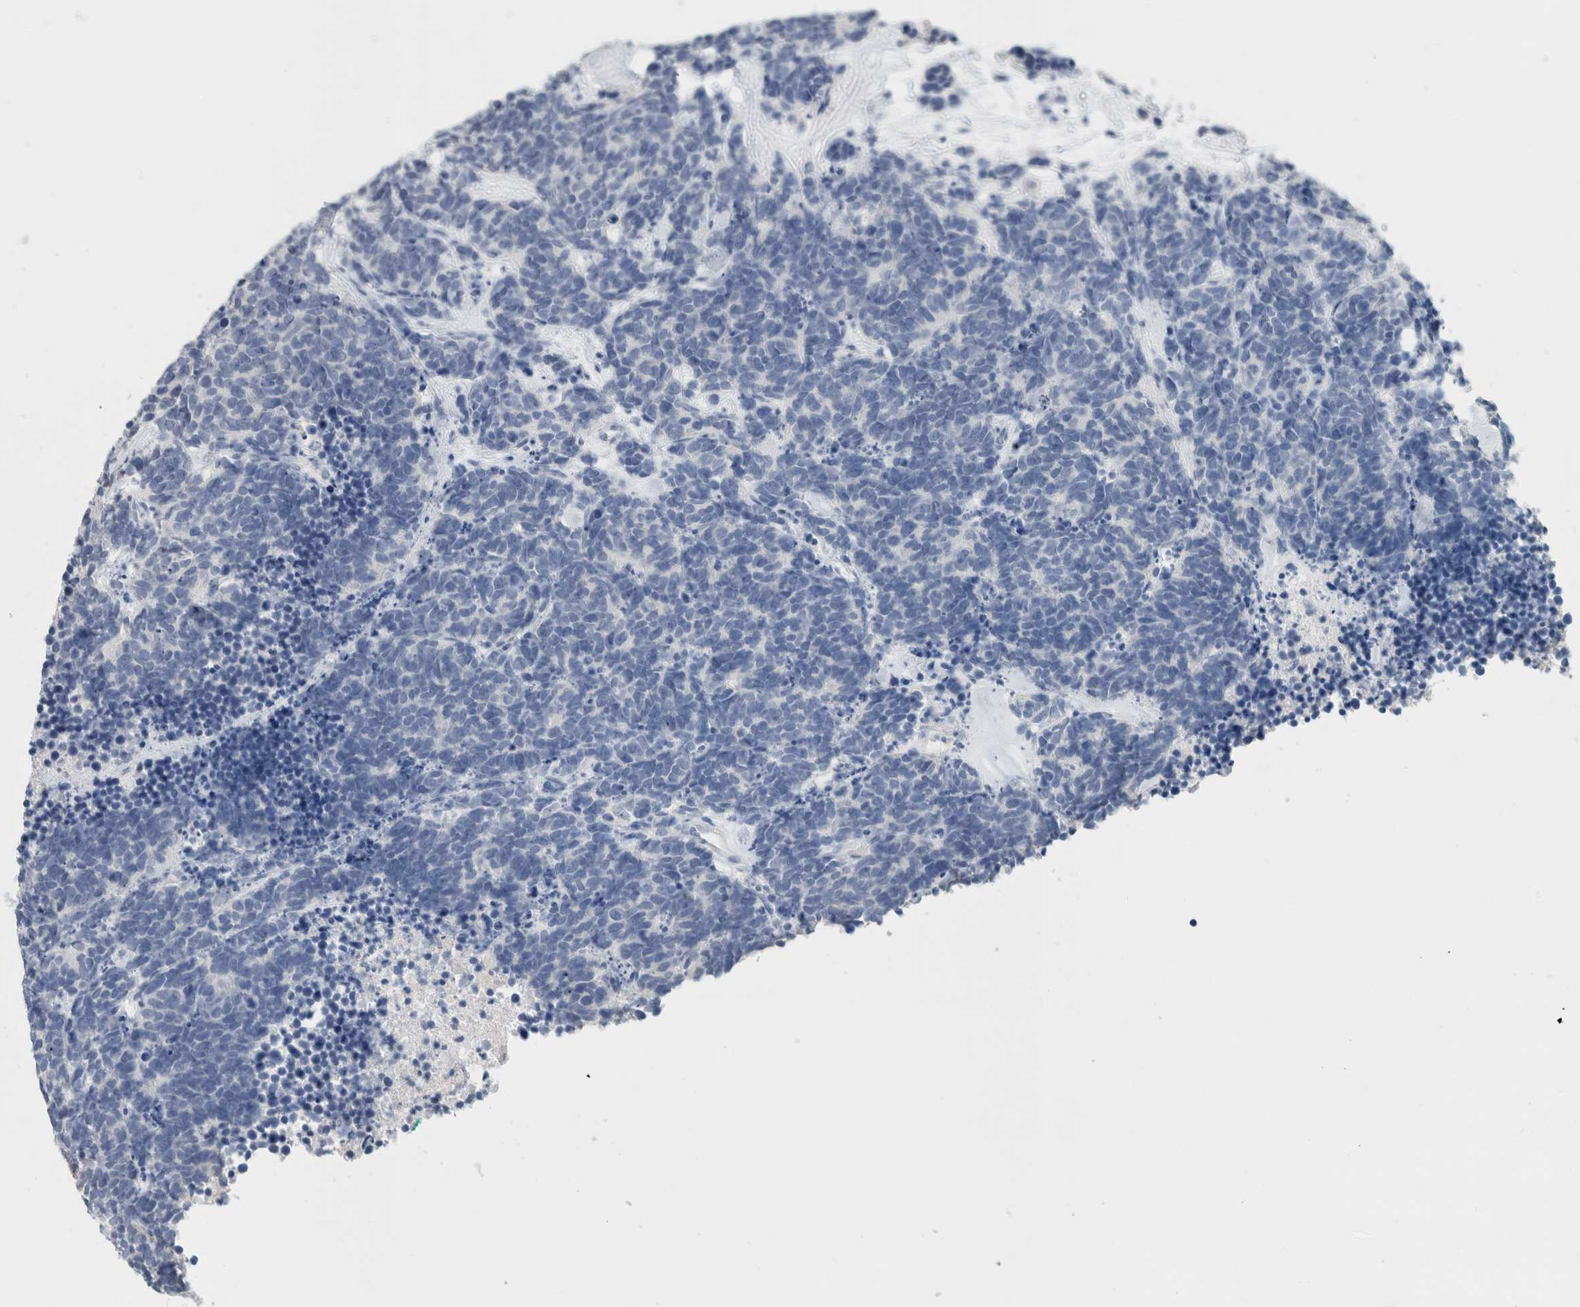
{"staining": {"intensity": "negative", "quantity": "none", "location": "none"}, "tissue": "carcinoid", "cell_type": "Tumor cells", "image_type": "cancer", "snomed": [{"axis": "morphology", "description": "Carcinoma, NOS"}, {"axis": "morphology", "description": "Carcinoid, malignant, NOS"}, {"axis": "topography", "description": "Urinary bladder"}], "caption": "An IHC histopathology image of carcinoid is shown. There is no staining in tumor cells of carcinoid.", "gene": "BCAN", "patient": {"sex": "male", "age": 57}}